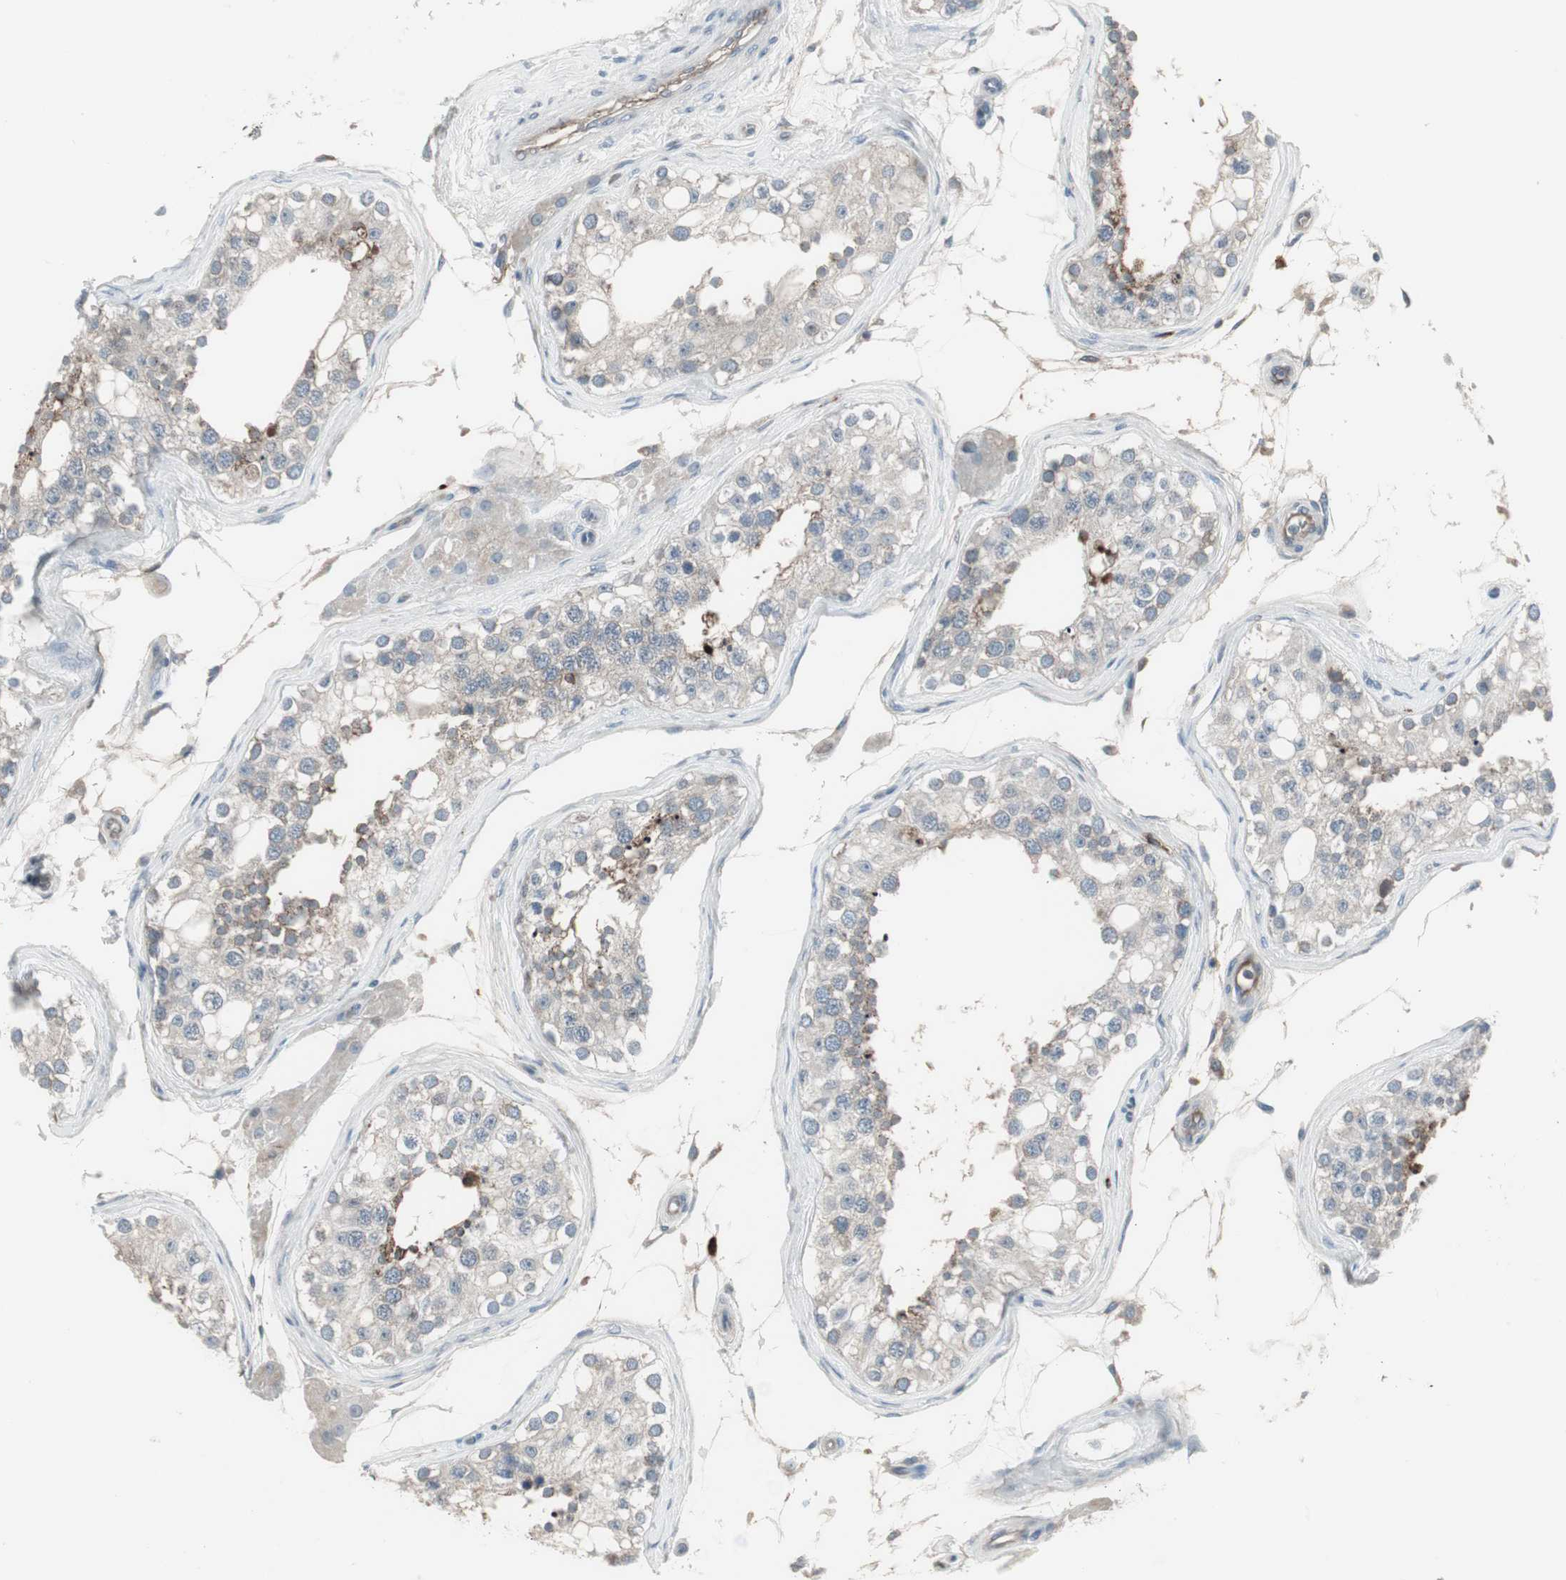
{"staining": {"intensity": "weak", "quantity": "25%-75%", "location": "cytoplasmic/membranous"}, "tissue": "testis", "cell_type": "Cells in seminiferous ducts", "image_type": "normal", "snomed": [{"axis": "morphology", "description": "Normal tissue, NOS"}, {"axis": "topography", "description": "Testis"}], "caption": "Approximately 25%-75% of cells in seminiferous ducts in normal human testis reveal weak cytoplasmic/membranous protein positivity as visualized by brown immunohistochemical staining.", "gene": "ZSCAN32", "patient": {"sex": "male", "age": 68}}